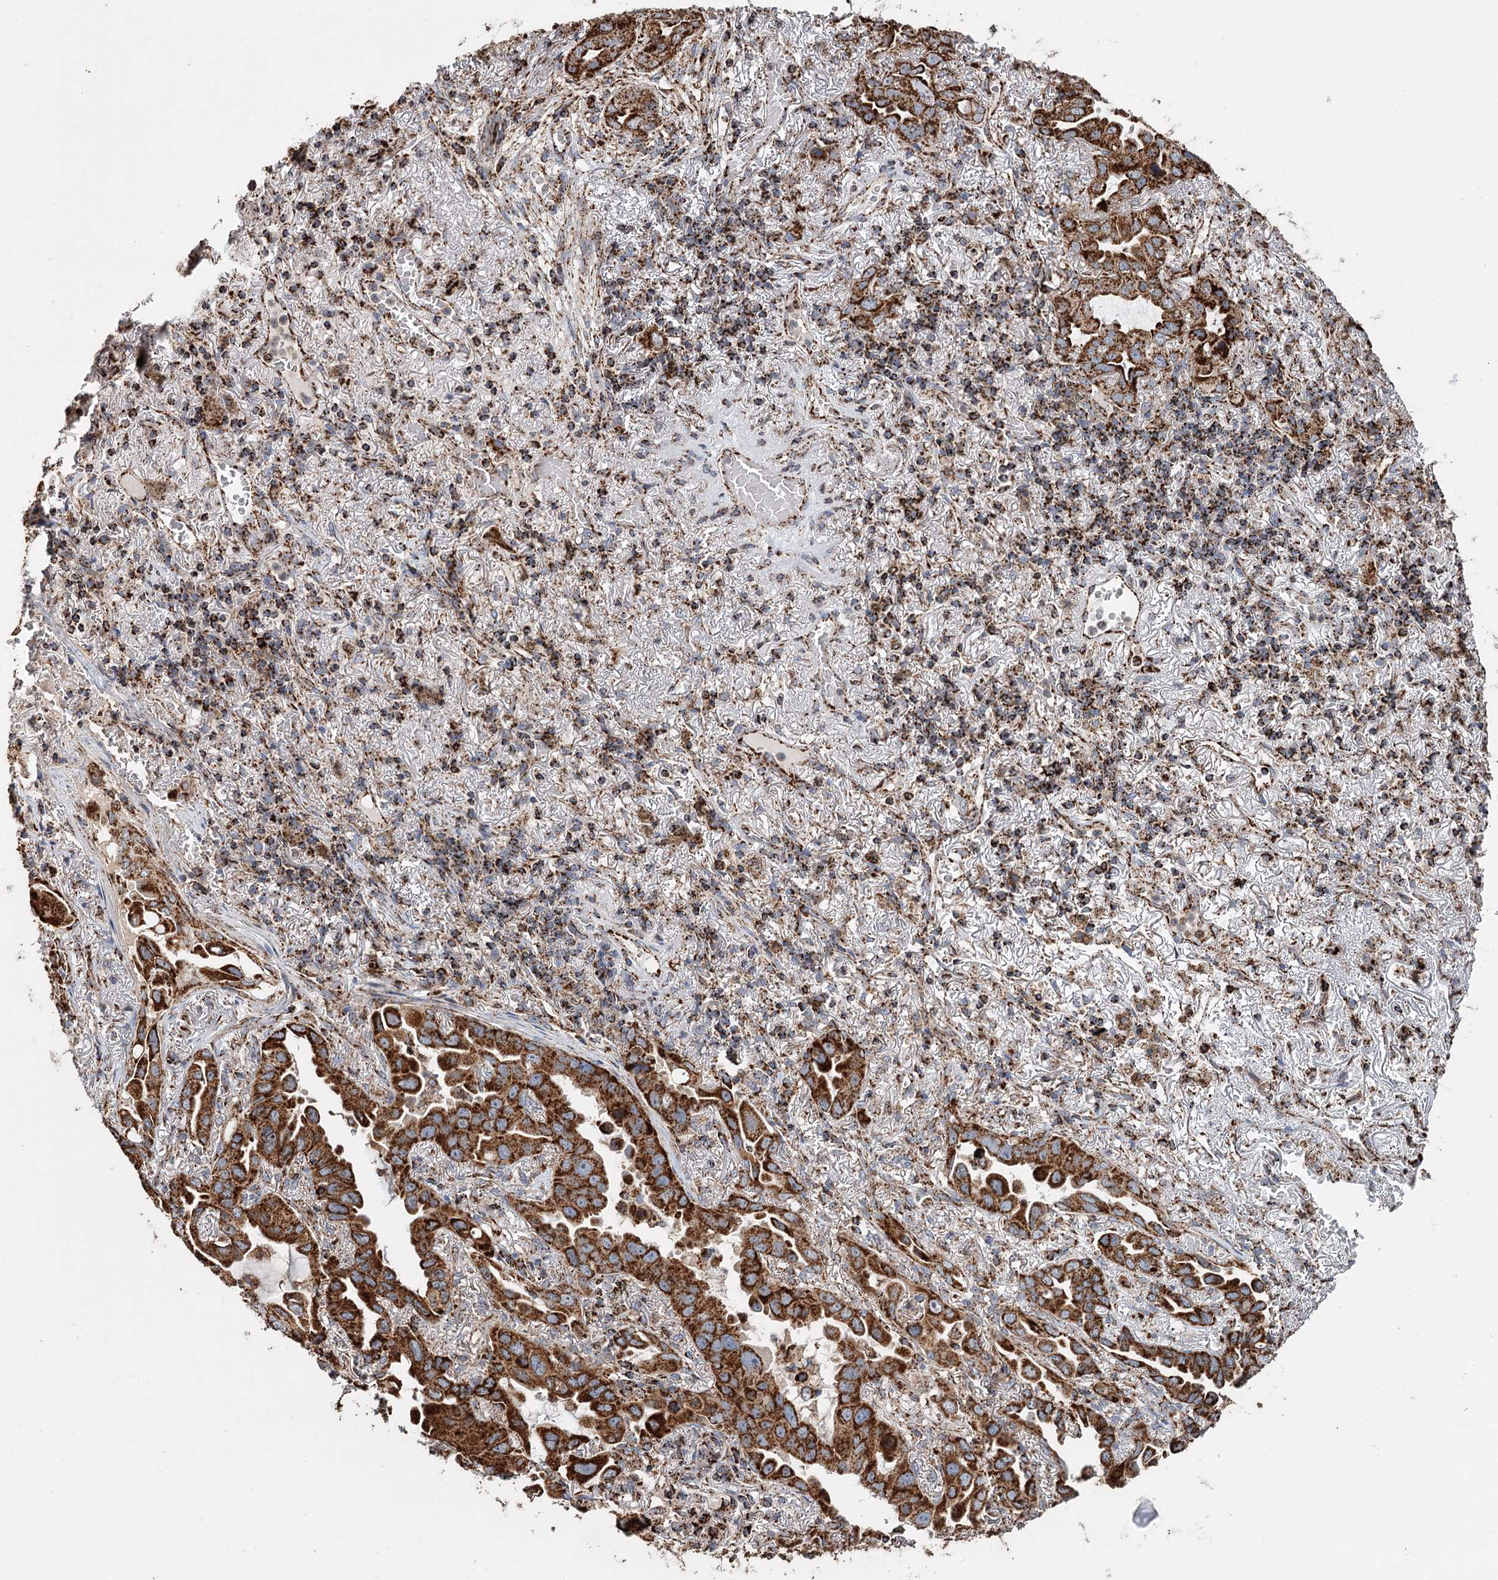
{"staining": {"intensity": "strong", "quantity": ">75%", "location": "cytoplasmic/membranous"}, "tissue": "lung cancer", "cell_type": "Tumor cells", "image_type": "cancer", "snomed": [{"axis": "morphology", "description": "Adenocarcinoma, NOS"}, {"axis": "topography", "description": "Lung"}], "caption": "Tumor cells display high levels of strong cytoplasmic/membranous staining in about >75% of cells in lung adenocarcinoma. (Stains: DAB in brown, nuclei in blue, Microscopy: brightfield microscopy at high magnification).", "gene": "APH1A", "patient": {"sex": "male", "age": 64}}